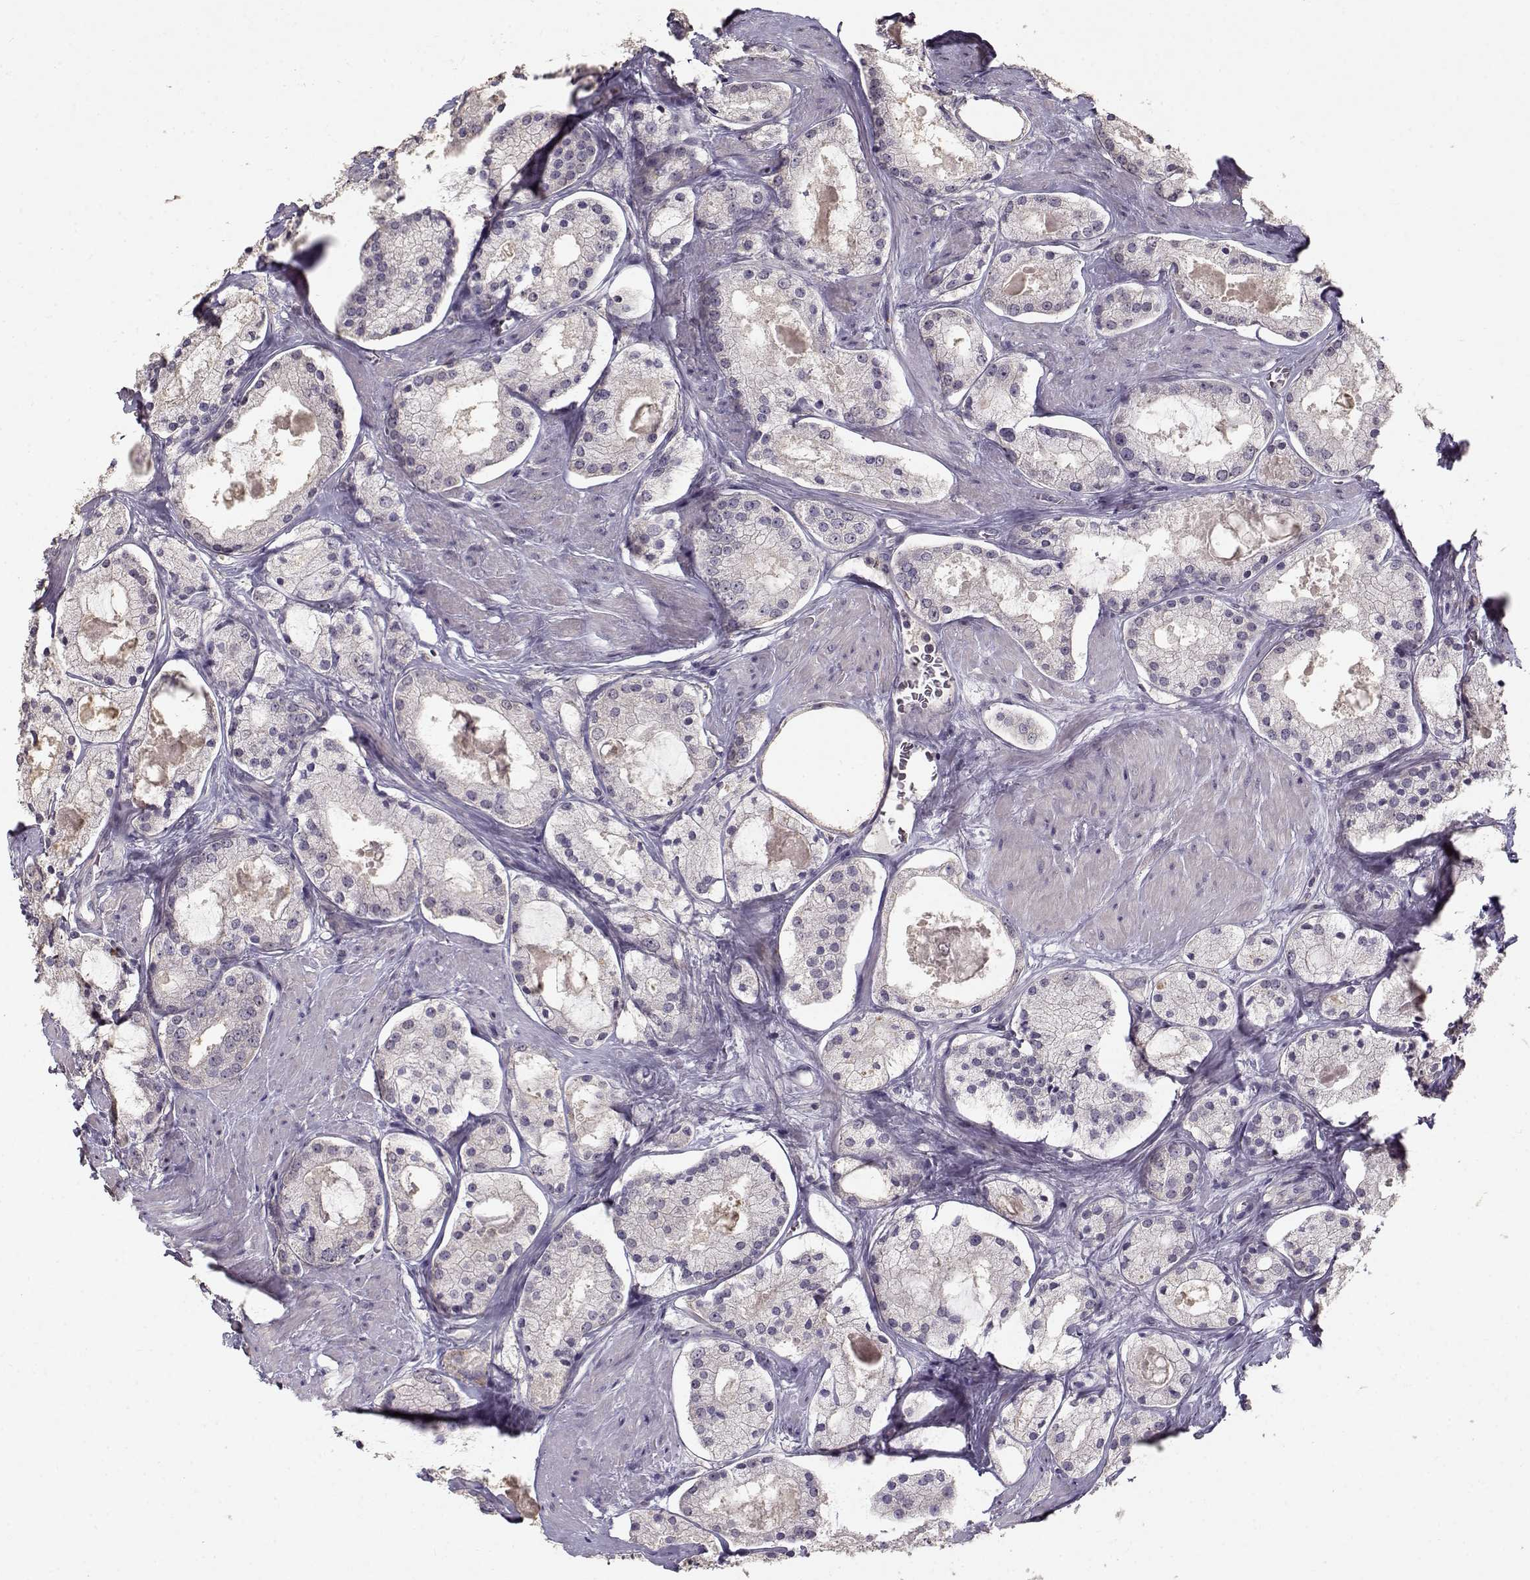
{"staining": {"intensity": "negative", "quantity": "none", "location": "none"}, "tissue": "prostate cancer", "cell_type": "Tumor cells", "image_type": "cancer", "snomed": [{"axis": "morphology", "description": "Adenocarcinoma, NOS"}, {"axis": "morphology", "description": "Adenocarcinoma, High grade"}, {"axis": "topography", "description": "Prostate"}], "caption": "Tumor cells are negative for brown protein staining in prostate cancer (adenocarcinoma (high-grade)).", "gene": "UROC1", "patient": {"sex": "male", "age": 64}}